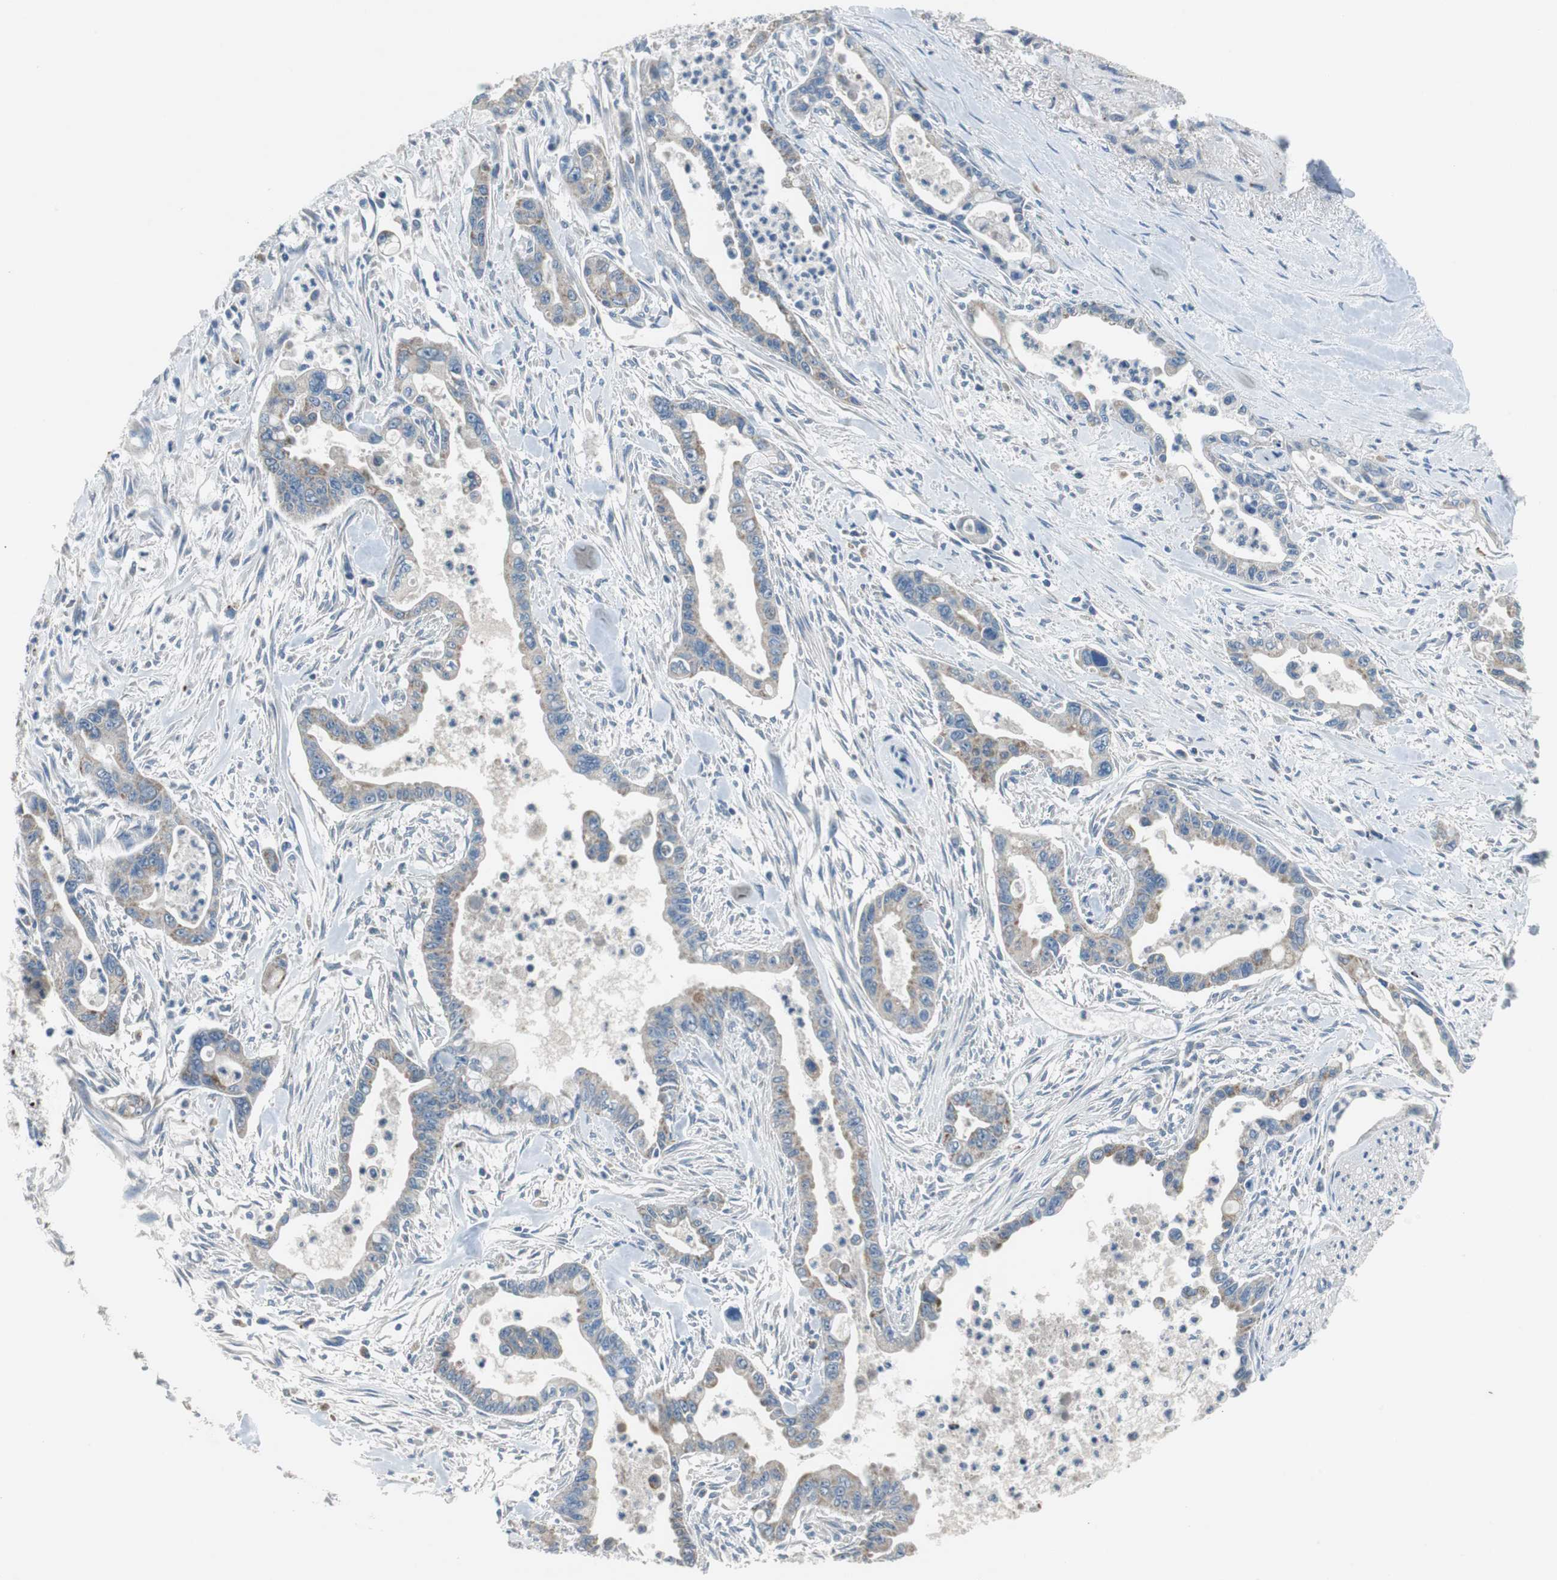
{"staining": {"intensity": "weak", "quantity": "<25%", "location": "cytoplasmic/membranous"}, "tissue": "pancreatic cancer", "cell_type": "Tumor cells", "image_type": "cancer", "snomed": [{"axis": "morphology", "description": "Adenocarcinoma, NOS"}, {"axis": "topography", "description": "Pancreas"}], "caption": "Protein analysis of pancreatic adenocarcinoma exhibits no significant positivity in tumor cells.", "gene": "NLGN1", "patient": {"sex": "male", "age": 70}}